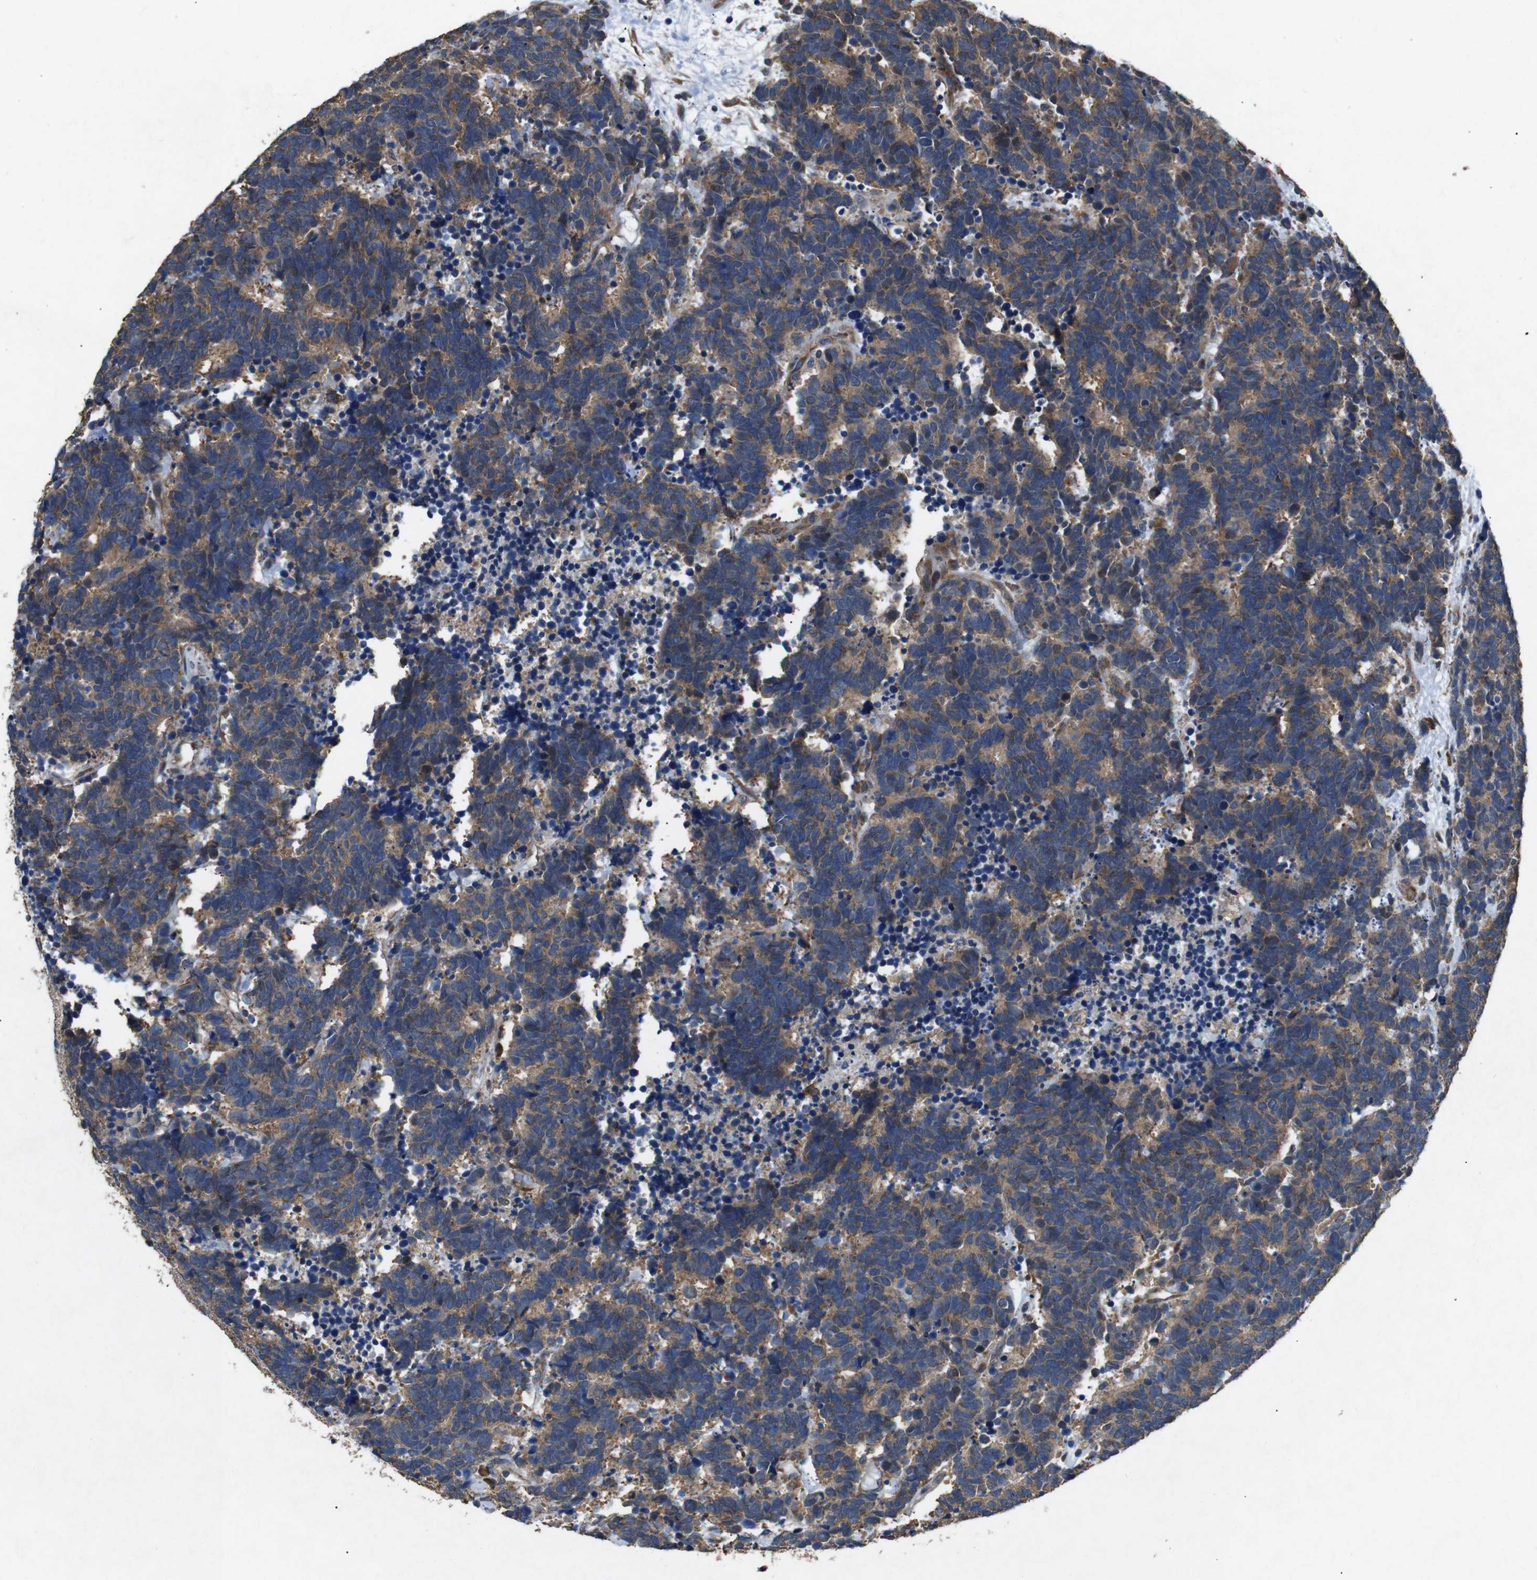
{"staining": {"intensity": "moderate", "quantity": ">75%", "location": "cytoplasmic/membranous"}, "tissue": "carcinoid", "cell_type": "Tumor cells", "image_type": "cancer", "snomed": [{"axis": "morphology", "description": "Carcinoma, NOS"}, {"axis": "morphology", "description": "Carcinoid, malignant, NOS"}, {"axis": "topography", "description": "Urinary bladder"}], "caption": "Brown immunohistochemical staining in carcinoid reveals moderate cytoplasmic/membranous expression in about >75% of tumor cells.", "gene": "BNIP3", "patient": {"sex": "male", "age": 57}}